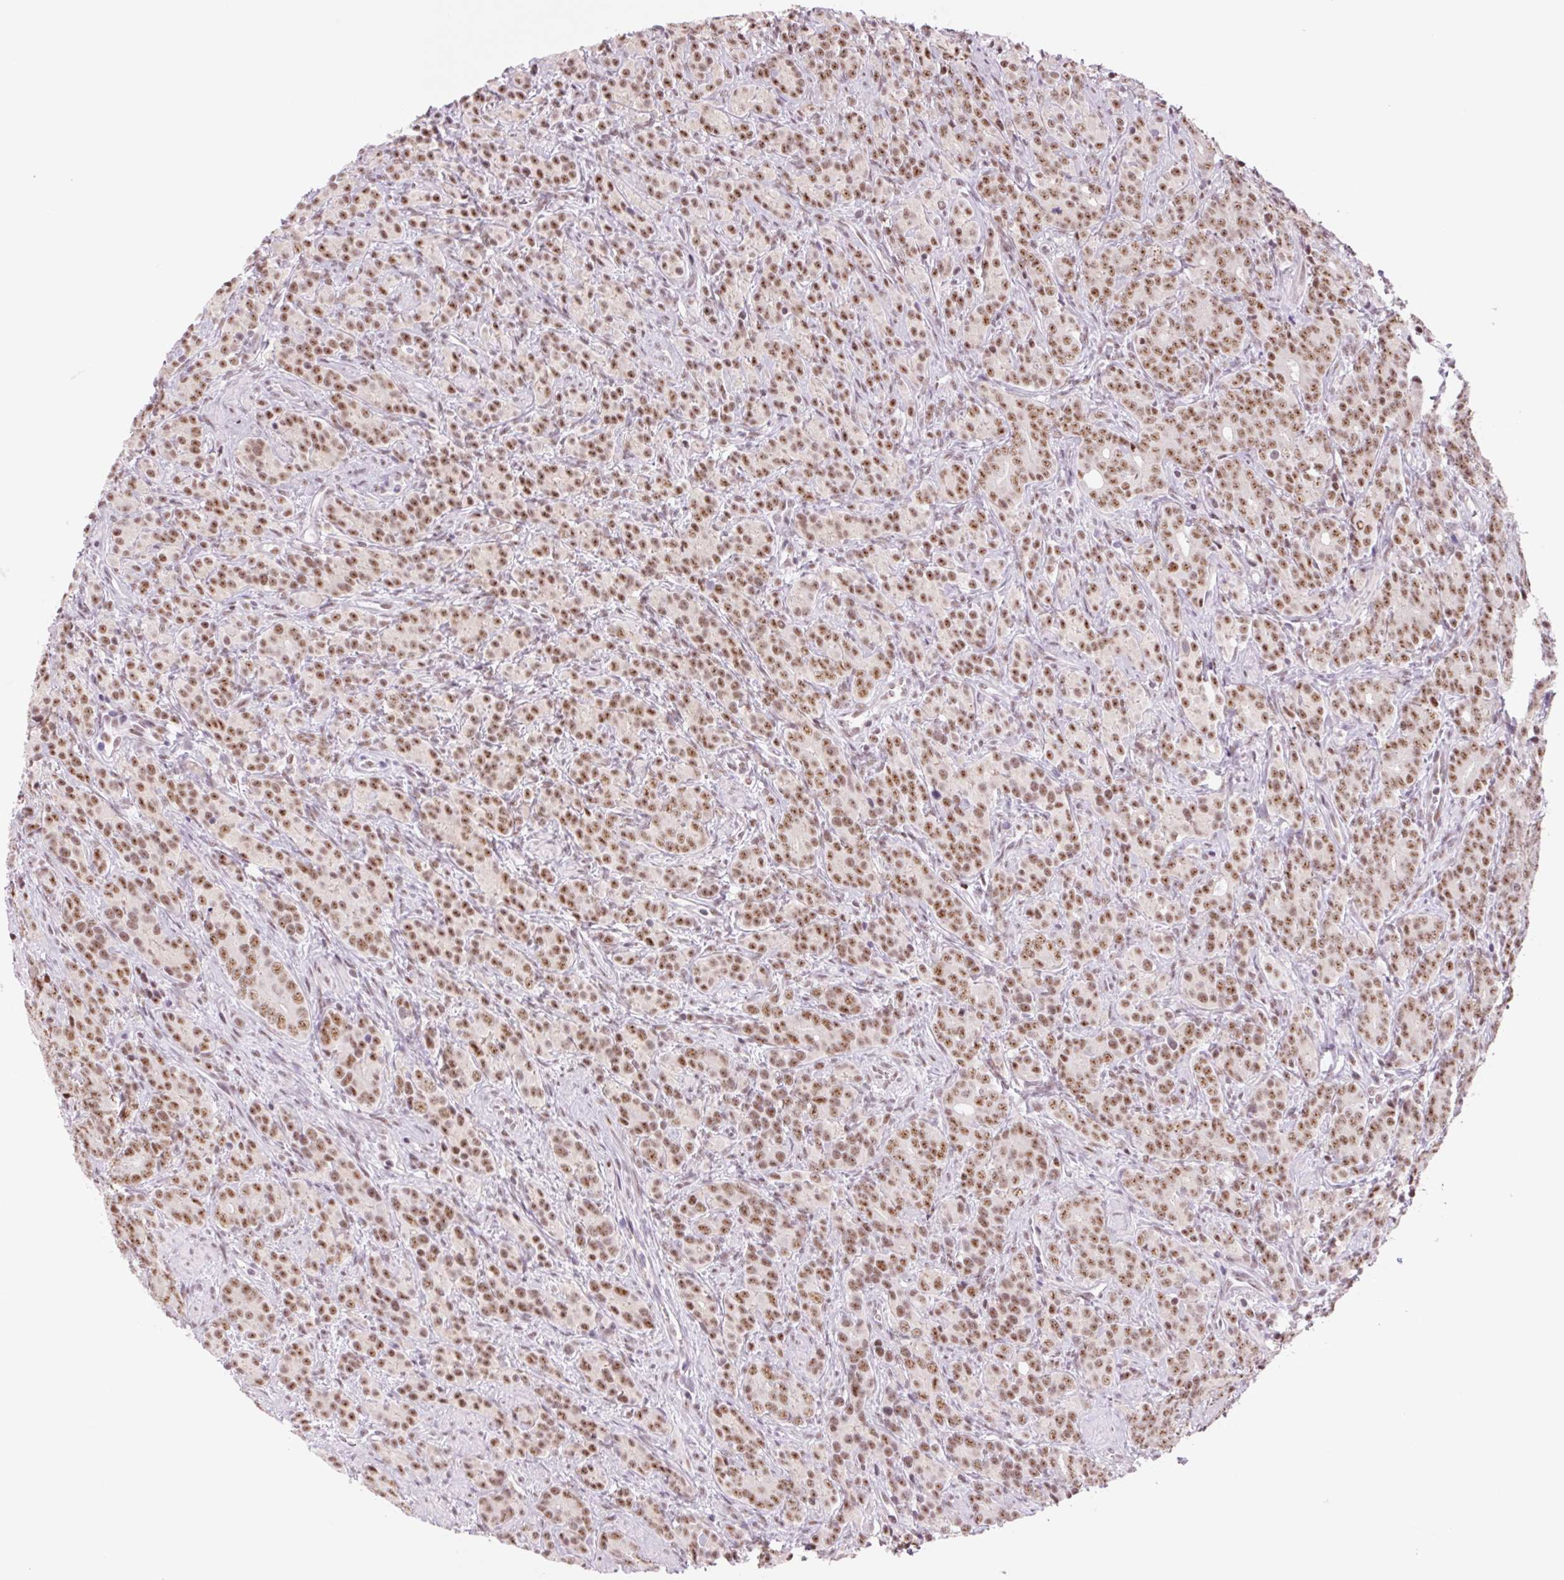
{"staining": {"intensity": "moderate", "quantity": ">75%", "location": "nuclear"}, "tissue": "prostate cancer", "cell_type": "Tumor cells", "image_type": "cancer", "snomed": [{"axis": "morphology", "description": "Adenocarcinoma, High grade"}, {"axis": "topography", "description": "Prostate"}], "caption": "This image reveals immunohistochemistry (IHC) staining of human prostate cancer (adenocarcinoma (high-grade)), with medium moderate nuclear expression in about >75% of tumor cells.", "gene": "ZC3H14", "patient": {"sex": "male", "age": 84}}